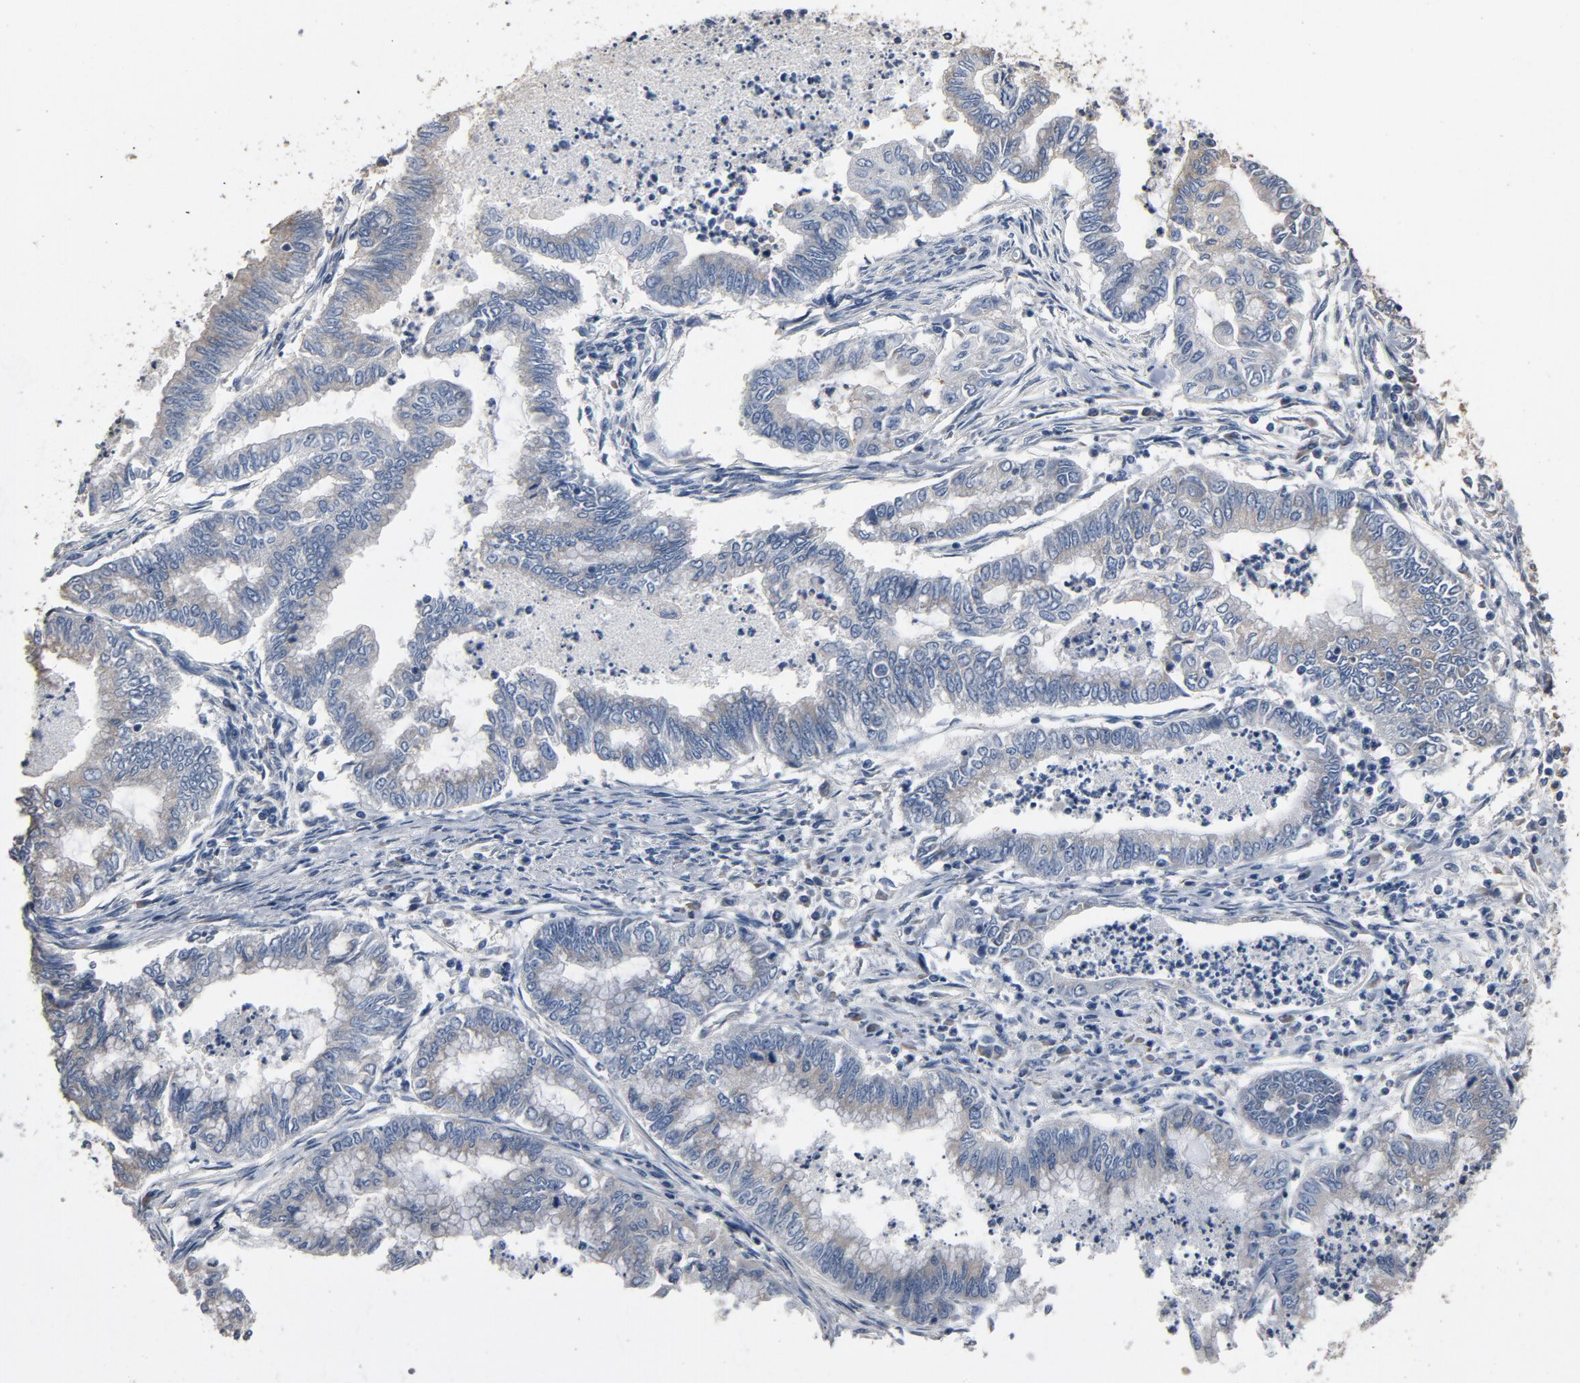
{"staining": {"intensity": "weak", "quantity": "<25%", "location": "cytoplasmic/membranous"}, "tissue": "endometrial cancer", "cell_type": "Tumor cells", "image_type": "cancer", "snomed": [{"axis": "morphology", "description": "Adenocarcinoma, NOS"}, {"axis": "topography", "description": "Endometrium"}], "caption": "Immunohistochemistry histopathology image of human endometrial adenocarcinoma stained for a protein (brown), which exhibits no positivity in tumor cells.", "gene": "SOX6", "patient": {"sex": "female", "age": 79}}